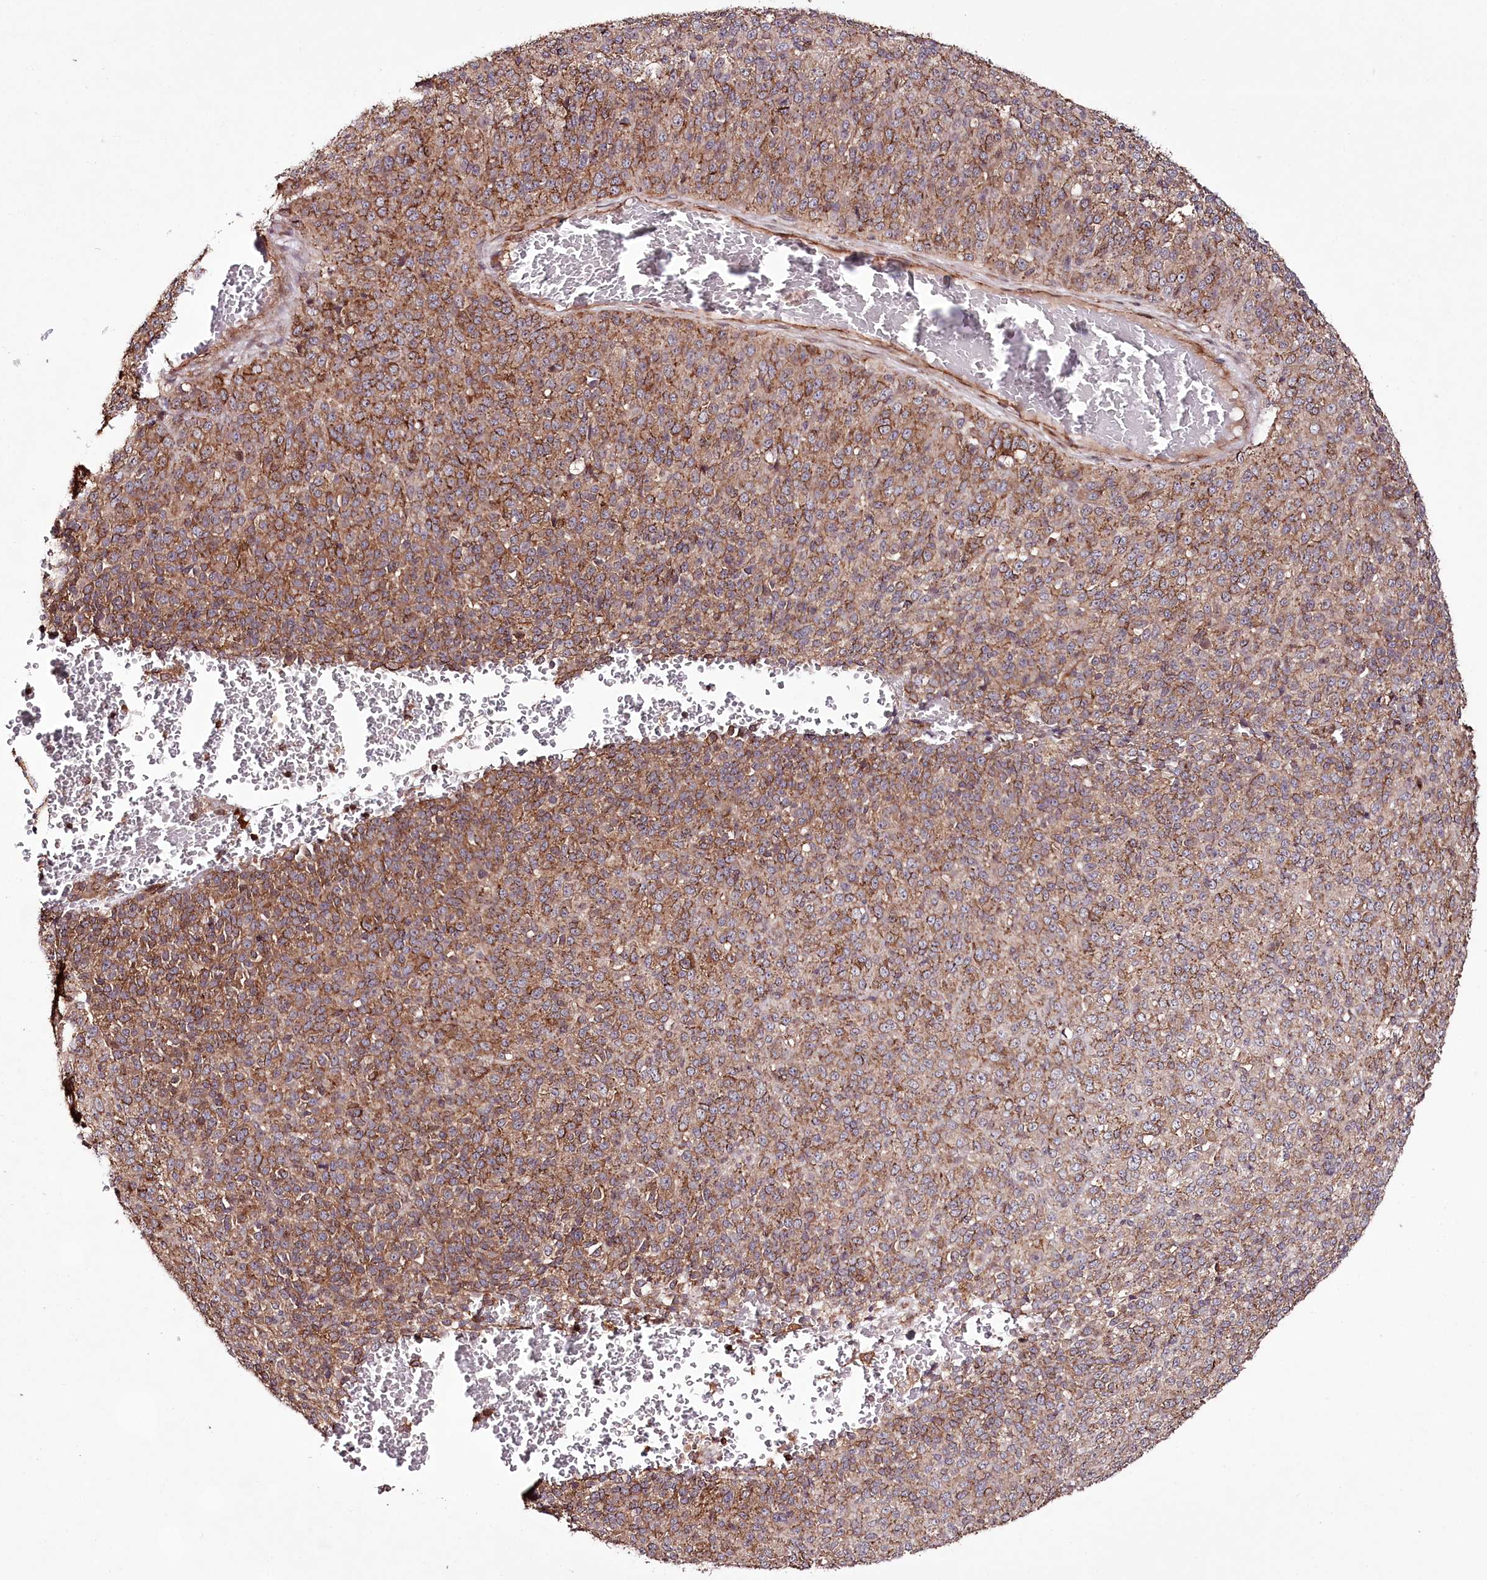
{"staining": {"intensity": "strong", "quantity": "25%-75%", "location": "cytoplasmic/membranous"}, "tissue": "melanoma", "cell_type": "Tumor cells", "image_type": "cancer", "snomed": [{"axis": "morphology", "description": "Malignant melanoma, Metastatic site"}, {"axis": "topography", "description": "Brain"}], "caption": "A photomicrograph showing strong cytoplasmic/membranous staining in approximately 25%-75% of tumor cells in malignant melanoma (metastatic site), as visualized by brown immunohistochemical staining.", "gene": "DHX29", "patient": {"sex": "female", "age": 56}}